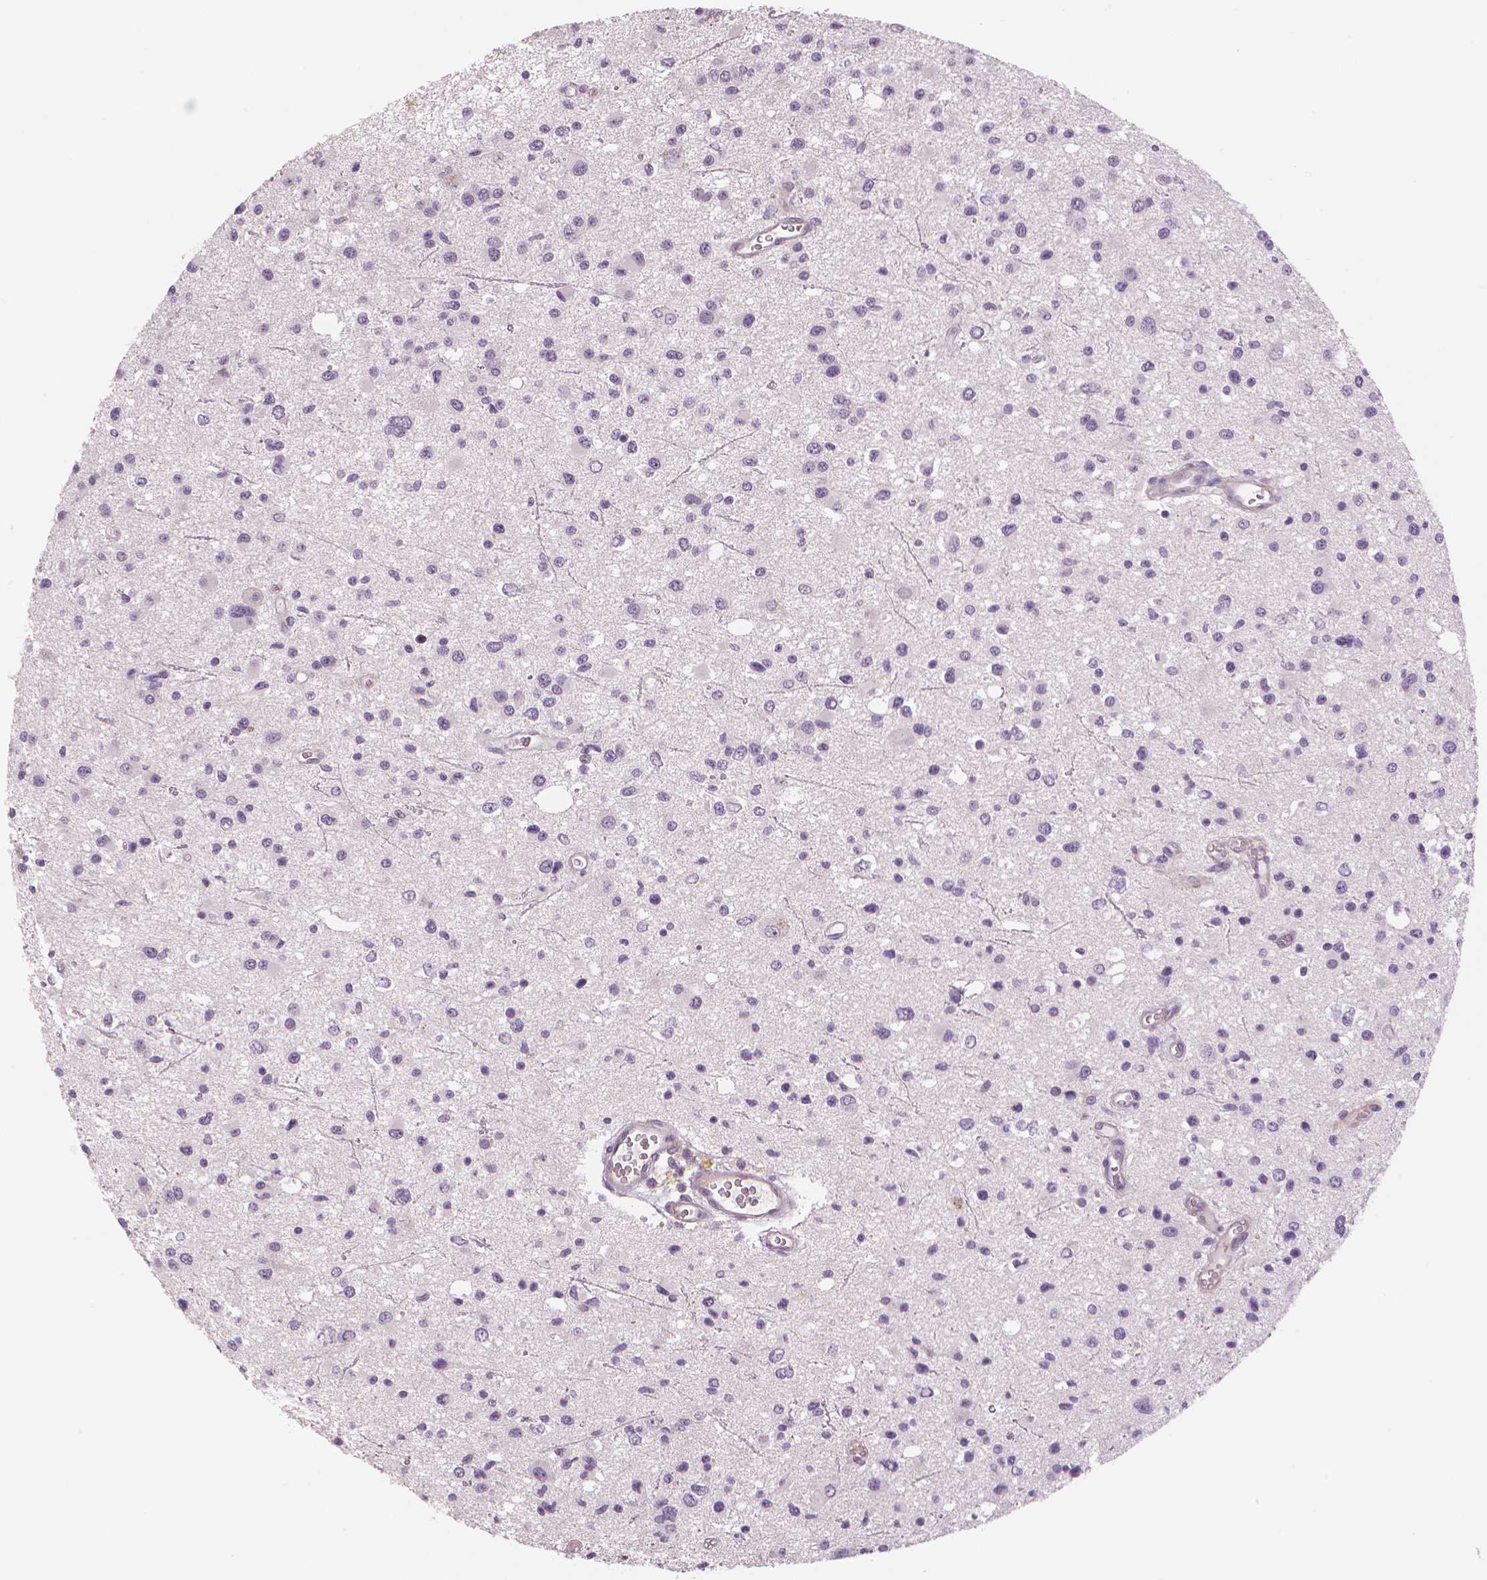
{"staining": {"intensity": "negative", "quantity": "none", "location": "none"}, "tissue": "glioma", "cell_type": "Tumor cells", "image_type": "cancer", "snomed": [{"axis": "morphology", "description": "Glioma, malignant, Low grade"}, {"axis": "topography", "description": "Brain"}], "caption": "An immunohistochemistry photomicrograph of low-grade glioma (malignant) is shown. There is no staining in tumor cells of low-grade glioma (malignant). (DAB (3,3'-diaminobenzidine) IHC with hematoxylin counter stain).", "gene": "MKI67", "patient": {"sex": "male", "age": 43}}